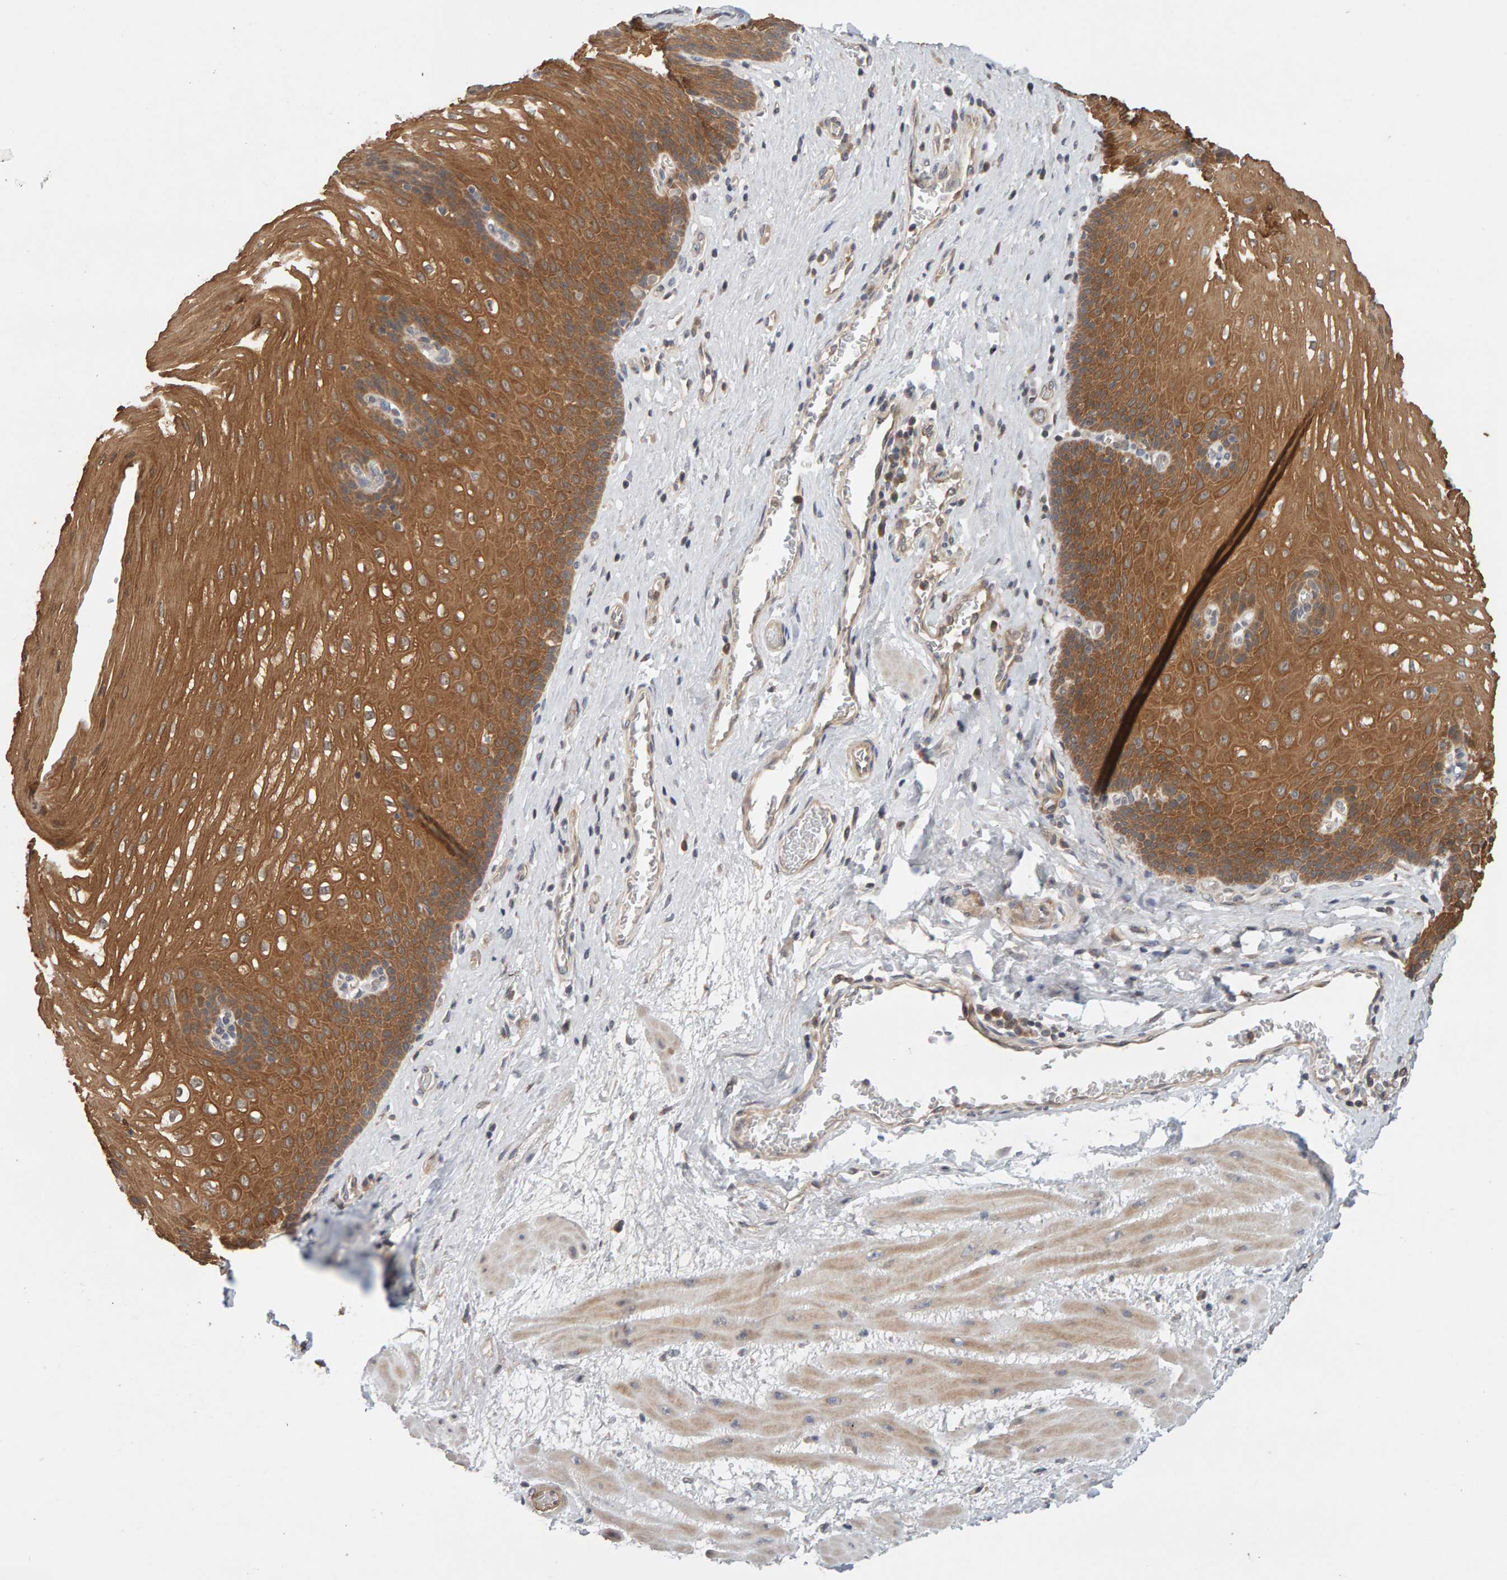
{"staining": {"intensity": "moderate", "quantity": ">75%", "location": "cytoplasmic/membranous"}, "tissue": "esophagus", "cell_type": "Squamous epithelial cells", "image_type": "normal", "snomed": [{"axis": "morphology", "description": "Normal tissue, NOS"}, {"axis": "topography", "description": "Esophagus"}], "caption": "Immunohistochemistry of benign human esophagus exhibits medium levels of moderate cytoplasmic/membranous expression in about >75% of squamous epithelial cells. (DAB IHC with brightfield microscopy, high magnification).", "gene": "DNAJC7", "patient": {"sex": "male", "age": 48}}